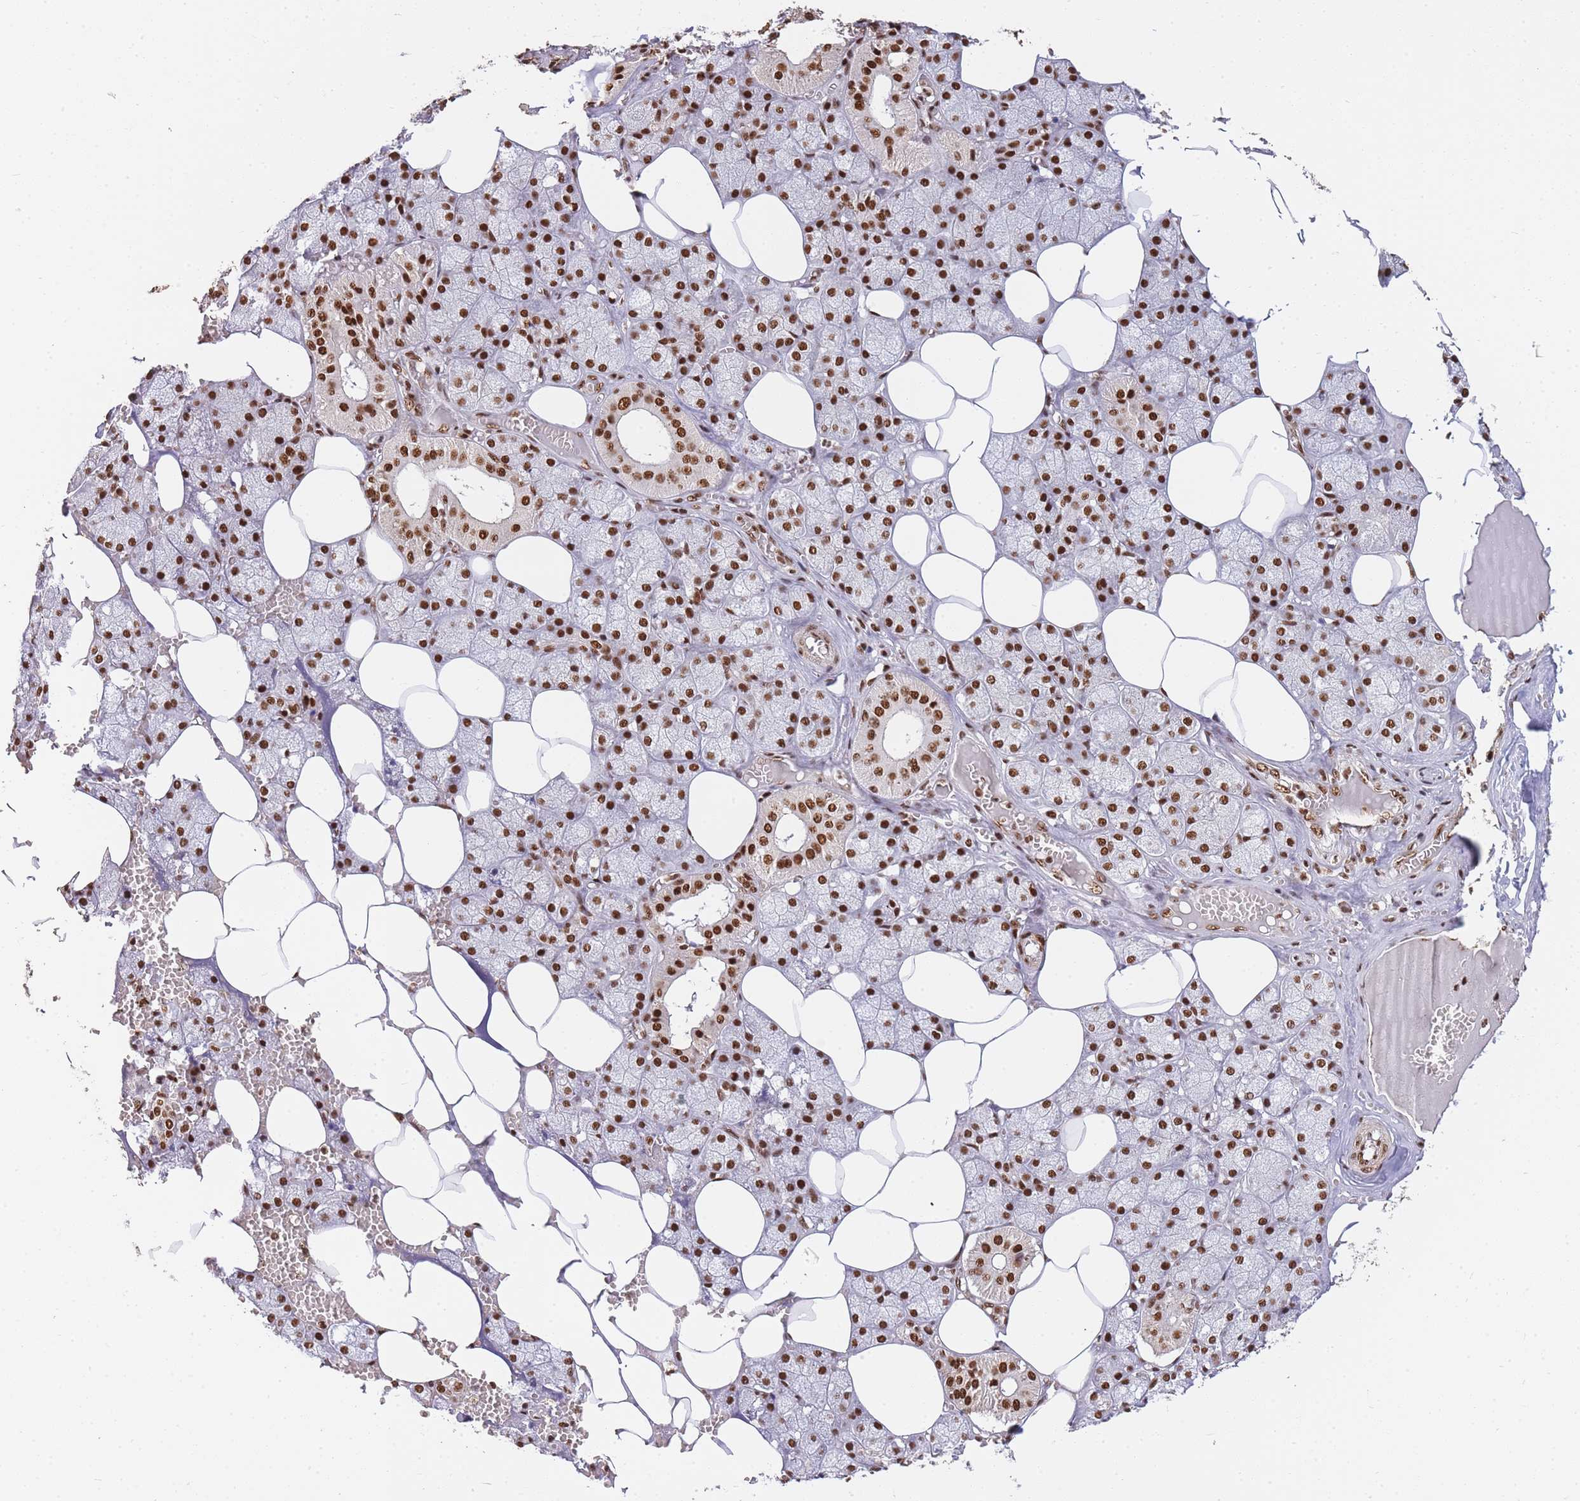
{"staining": {"intensity": "strong", "quantity": ">75%", "location": "nuclear"}, "tissue": "salivary gland", "cell_type": "Glandular cells", "image_type": "normal", "snomed": [{"axis": "morphology", "description": "Normal tissue, NOS"}, {"axis": "topography", "description": "Salivary gland"}], "caption": "Immunohistochemistry (IHC) (DAB) staining of benign salivary gland displays strong nuclear protein positivity in about >75% of glandular cells.", "gene": "PRKDC", "patient": {"sex": "male", "age": 62}}